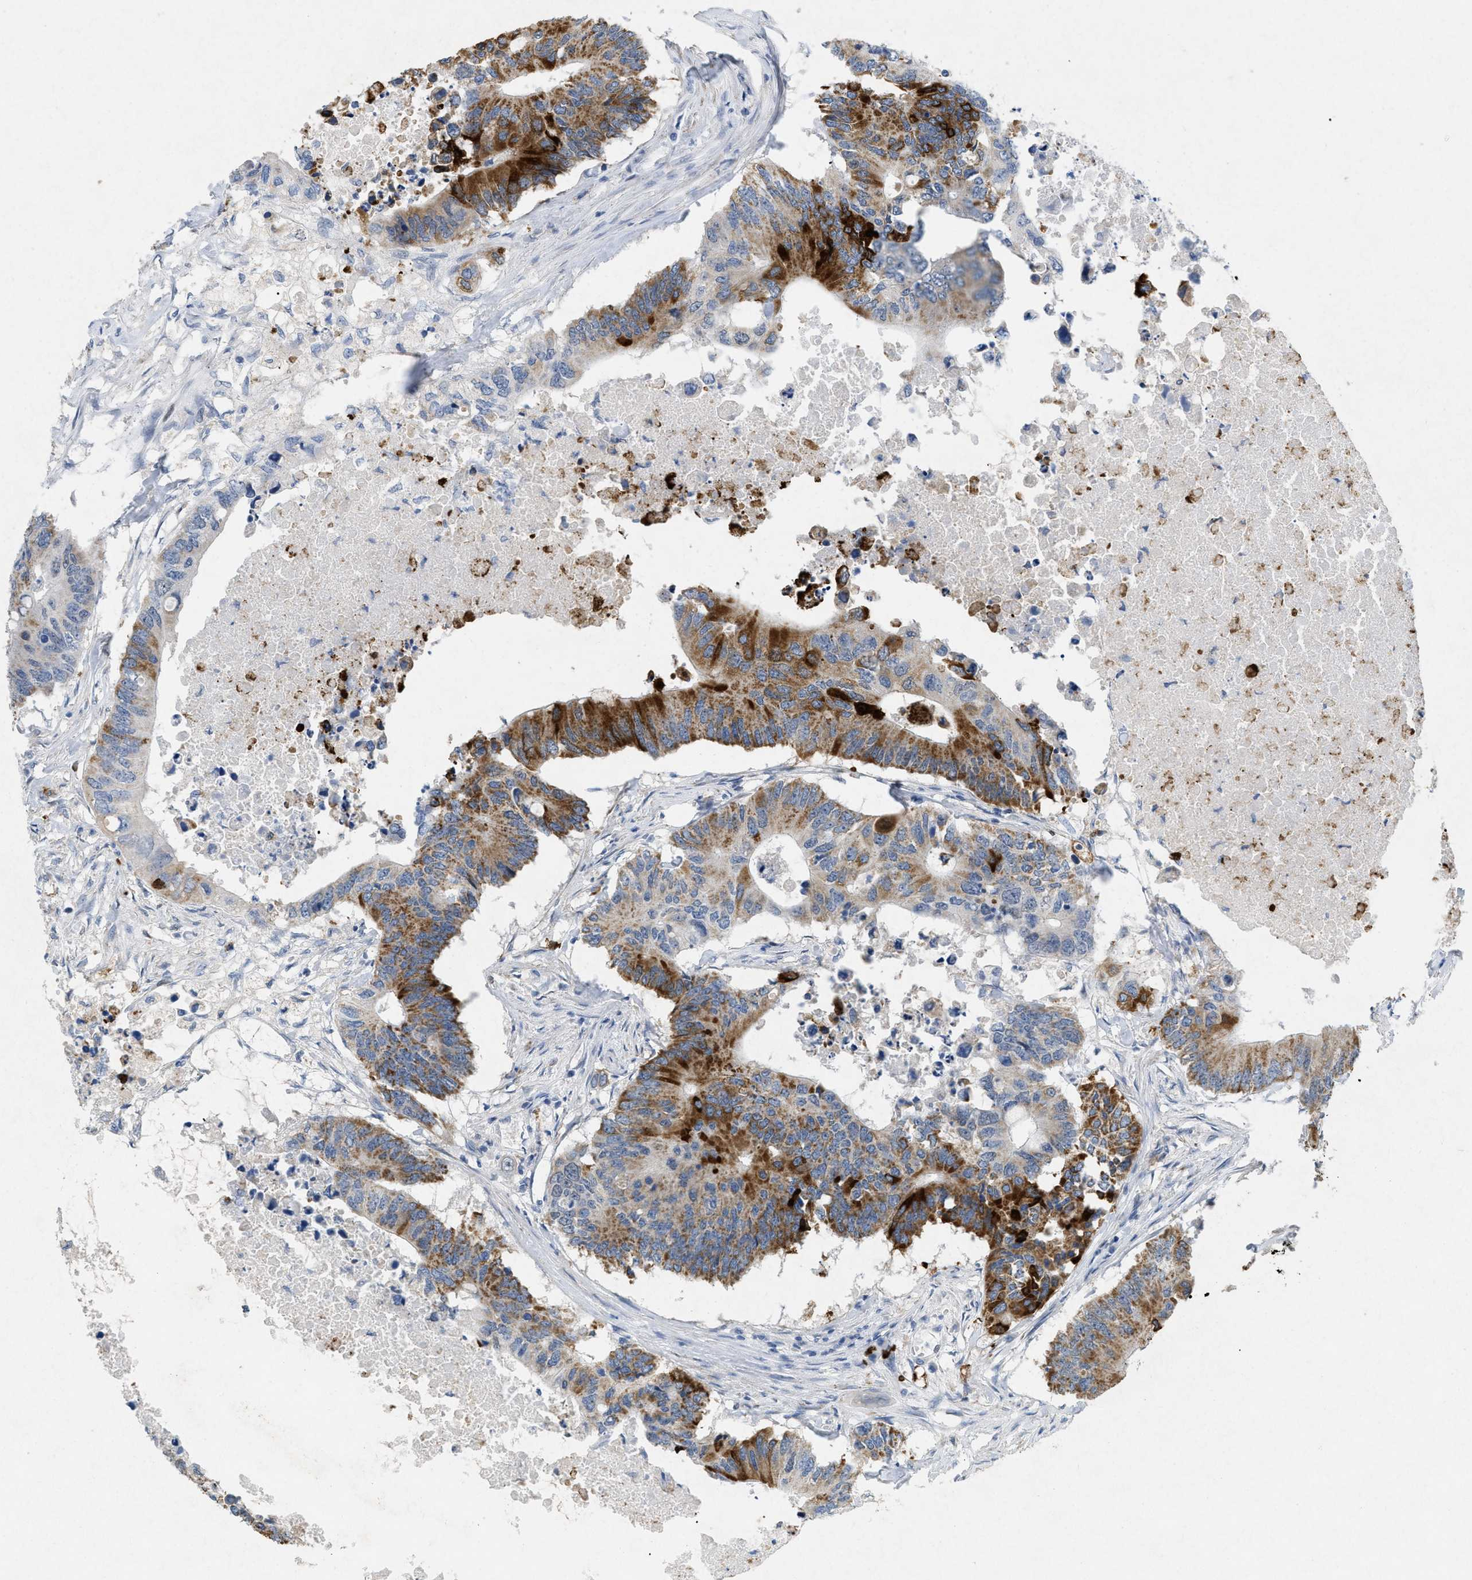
{"staining": {"intensity": "moderate", "quantity": ">75%", "location": "cytoplasmic/membranous"}, "tissue": "colorectal cancer", "cell_type": "Tumor cells", "image_type": "cancer", "snomed": [{"axis": "morphology", "description": "Adenocarcinoma, NOS"}, {"axis": "topography", "description": "Colon"}], "caption": "This image displays colorectal cancer (adenocarcinoma) stained with IHC to label a protein in brown. The cytoplasmic/membranous of tumor cells show moderate positivity for the protein. Nuclei are counter-stained blue.", "gene": "TASOR", "patient": {"sex": "male", "age": 71}}